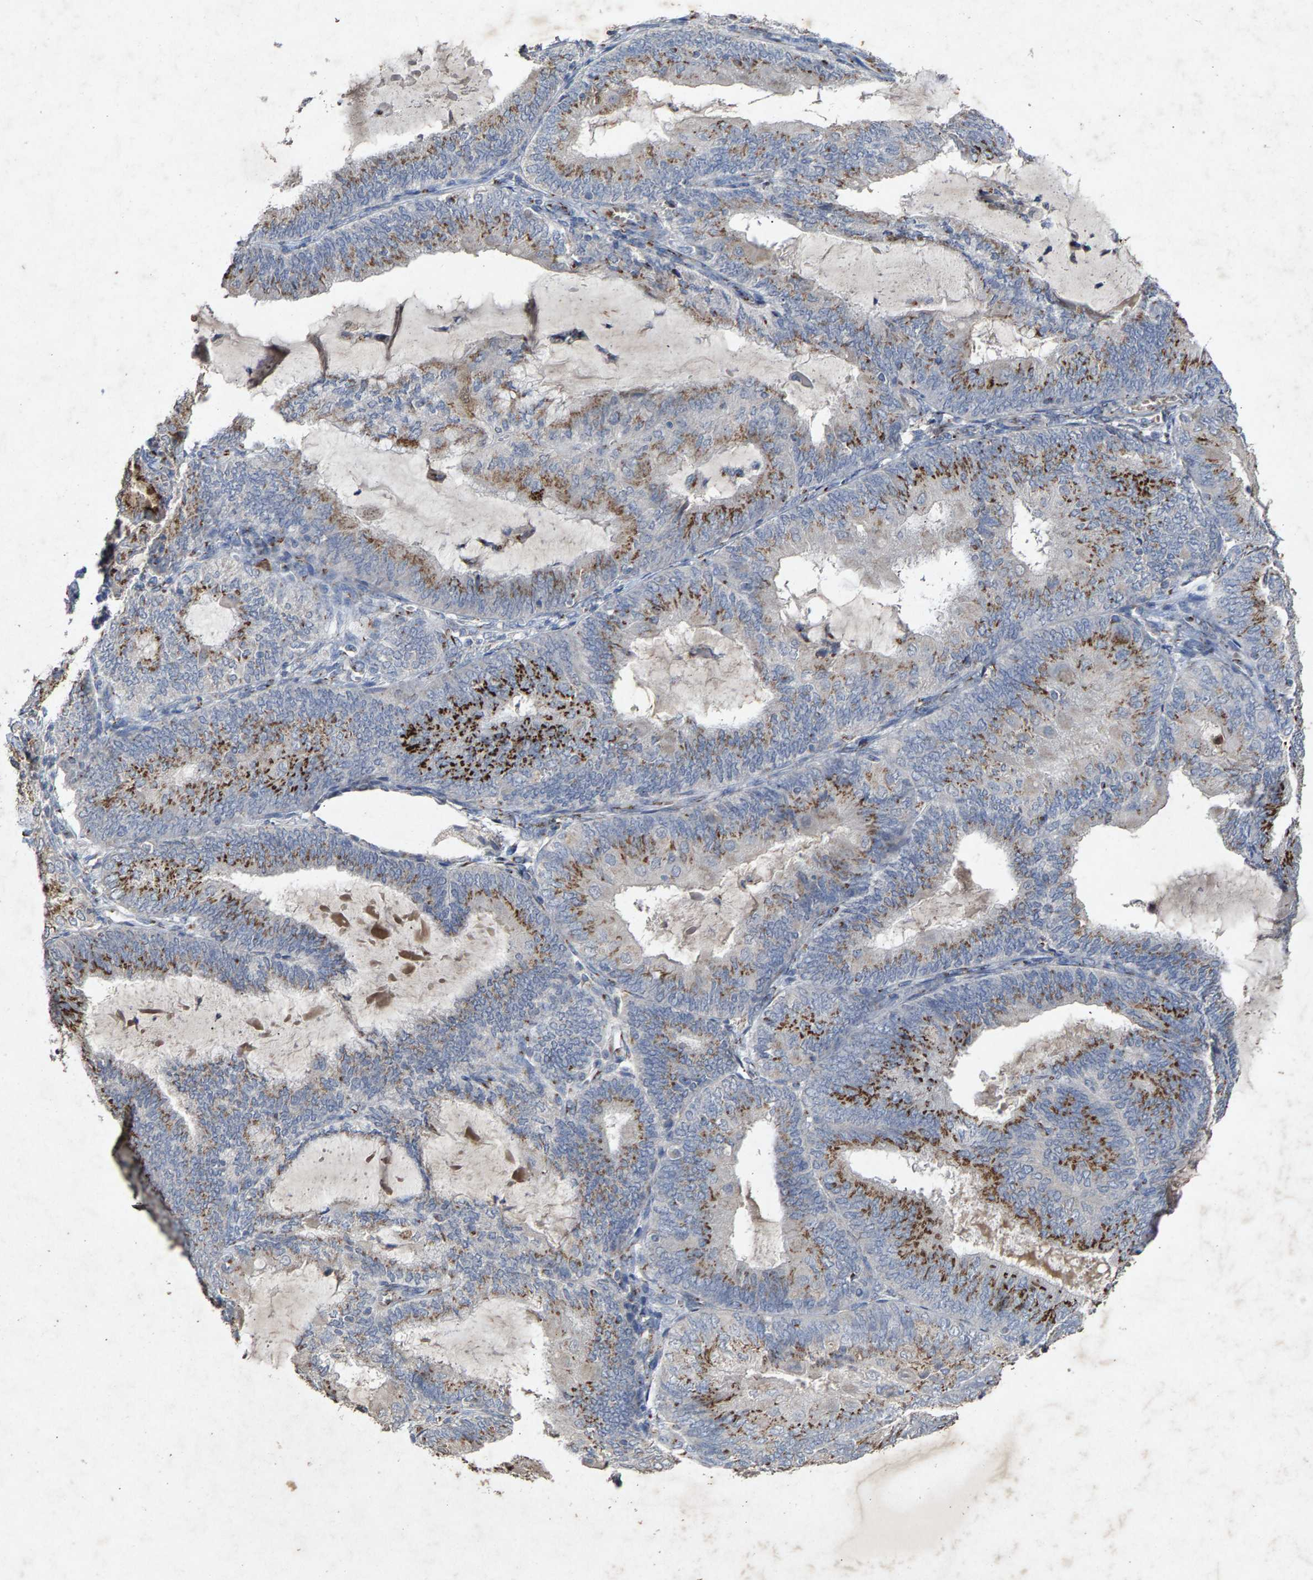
{"staining": {"intensity": "moderate", "quantity": ">75%", "location": "cytoplasmic/membranous"}, "tissue": "endometrial cancer", "cell_type": "Tumor cells", "image_type": "cancer", "snomed": [{"axis": "morphology", "description": "Adenocarcinoma, NOS"}, {"axis": "topography", "description": "Endometrium"}], "caption": "This is an image of immunohistochemistry (IHC) staining of endometrial cancer, which shows moderate staining in the cytoplasmic/membranous of tumor cells.", "gene": "MAN2A1", "patient": {"sex": "female", "age": 81}}